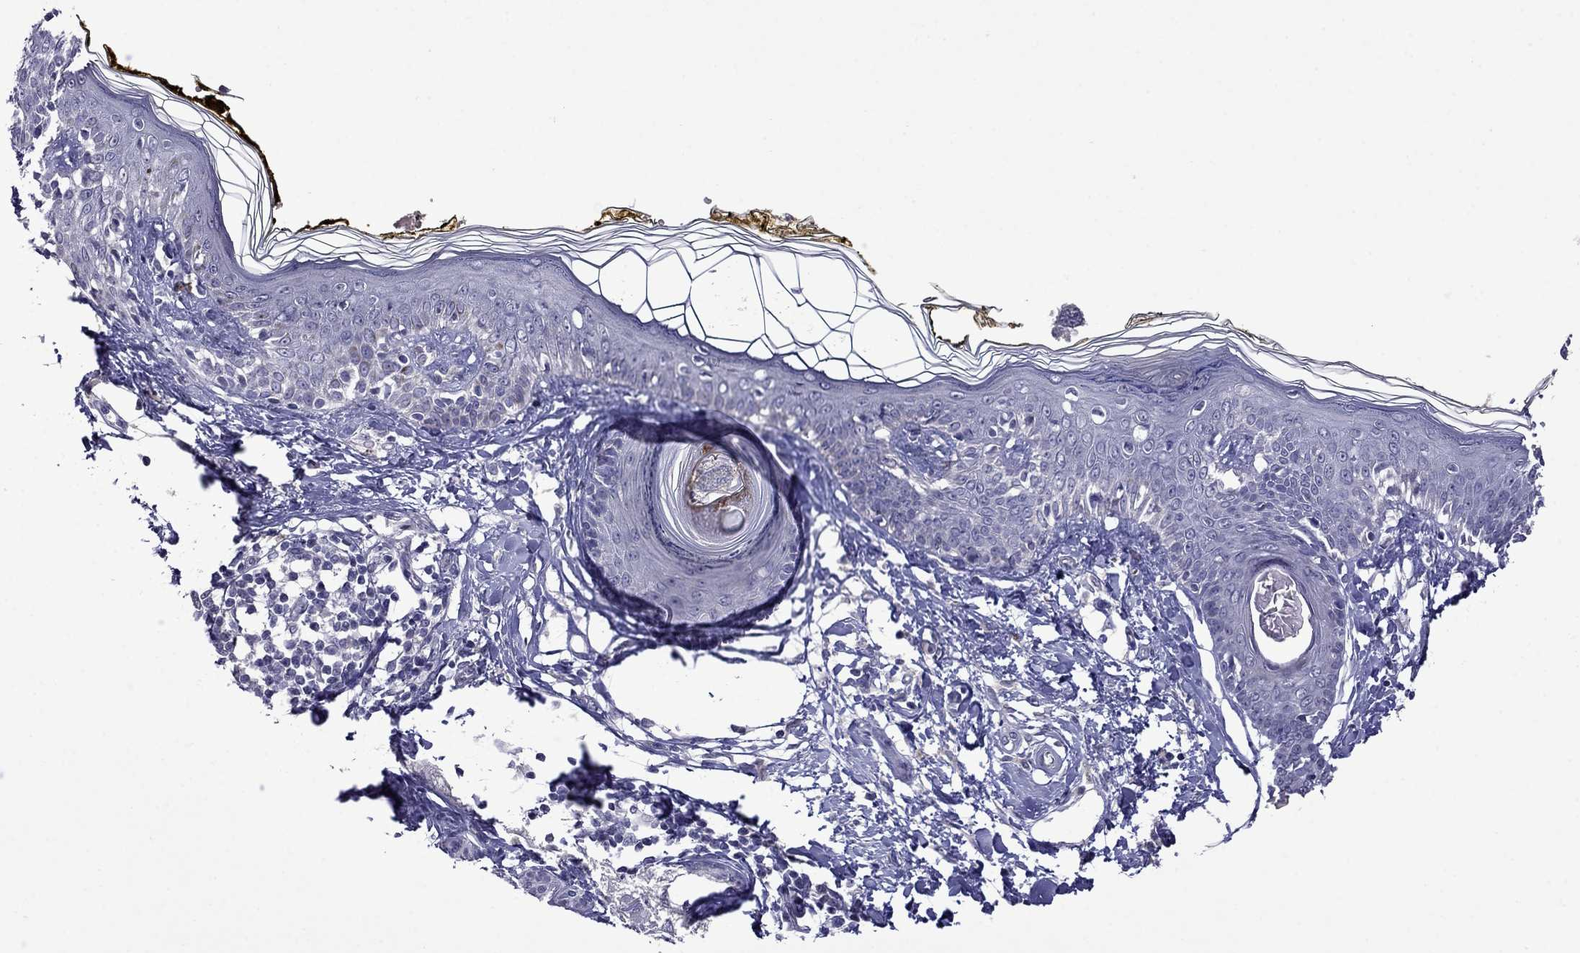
{"staining": {"intensity": "negative", "quantity": "none", "location": "none"}, "tissue": "skin", "cell_type": "Fibroblasts", "image_type": "normal", "snomed": [{"axis": "morphology", "description": "Normal tissue, NOS"}, {"axis": "topography", "description": "Skin"}], "caption": "Immunohistochemical staining of normal skin displays no significant staining in fibroblasts. (DAB (3,3'-diaminobenzidine) immunohistochemistry with hematoxylin counter stain).", "gene": "STAR", "patient": {"sex": "male", "age": 76}}